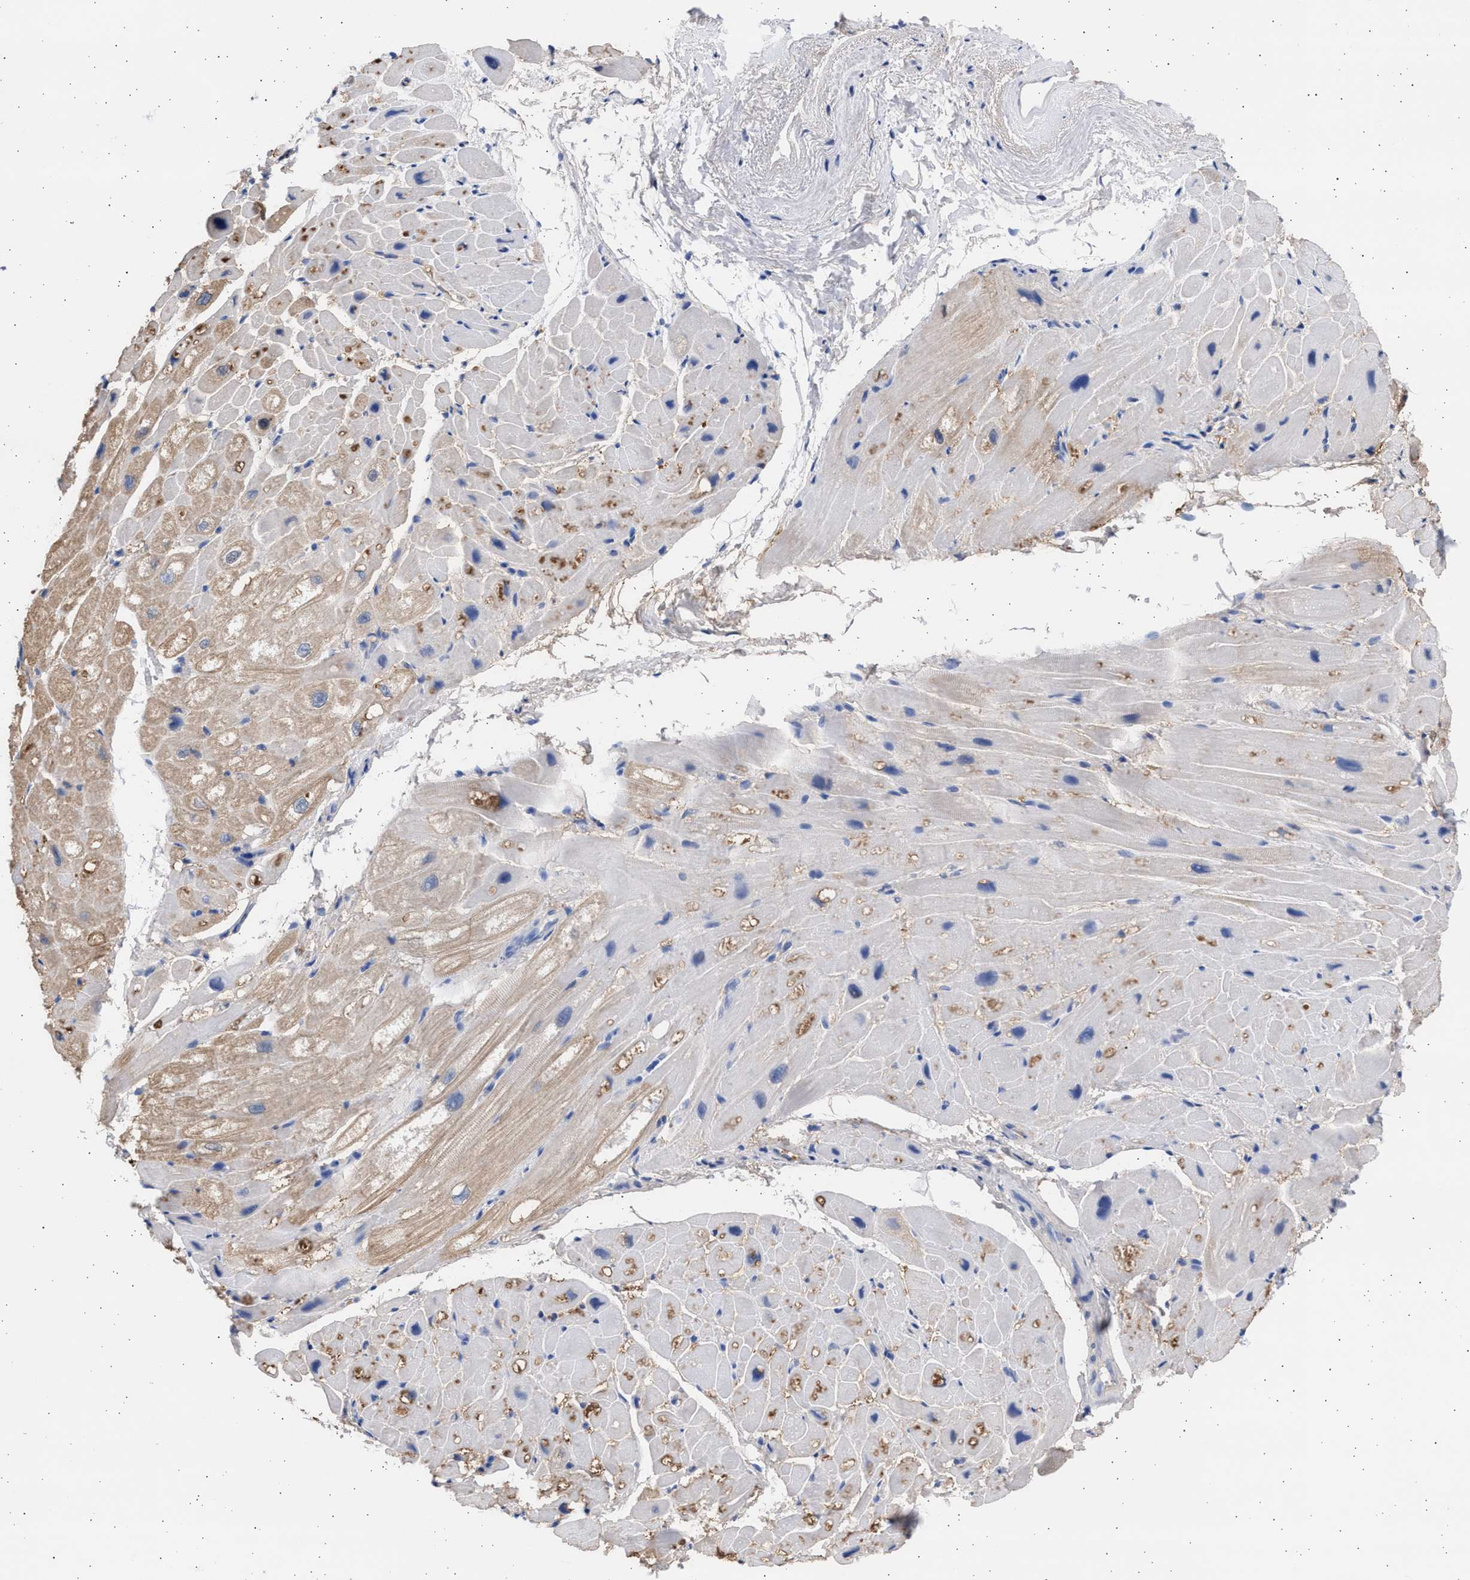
{"staining": {"intensity": "weak", "quantity": ">75%", "location": "cytoplasmic/membranous"}, "tissue": "heart muscle", "cell_type": "Cardiomyocytes", "image_type": "normal", "snomed": [{"axis": "morphology", "description": "Normal tissue, NOS"}, {"axis": "topography", "description": "Heart"}], "caption": "Heart muscle stained with IHC displays weak cytoplasmic/membranous expression in about >75% of cardiomyocytes.", "gene": "ALDOC", "patient": {"sex": "male", "age": 49}}